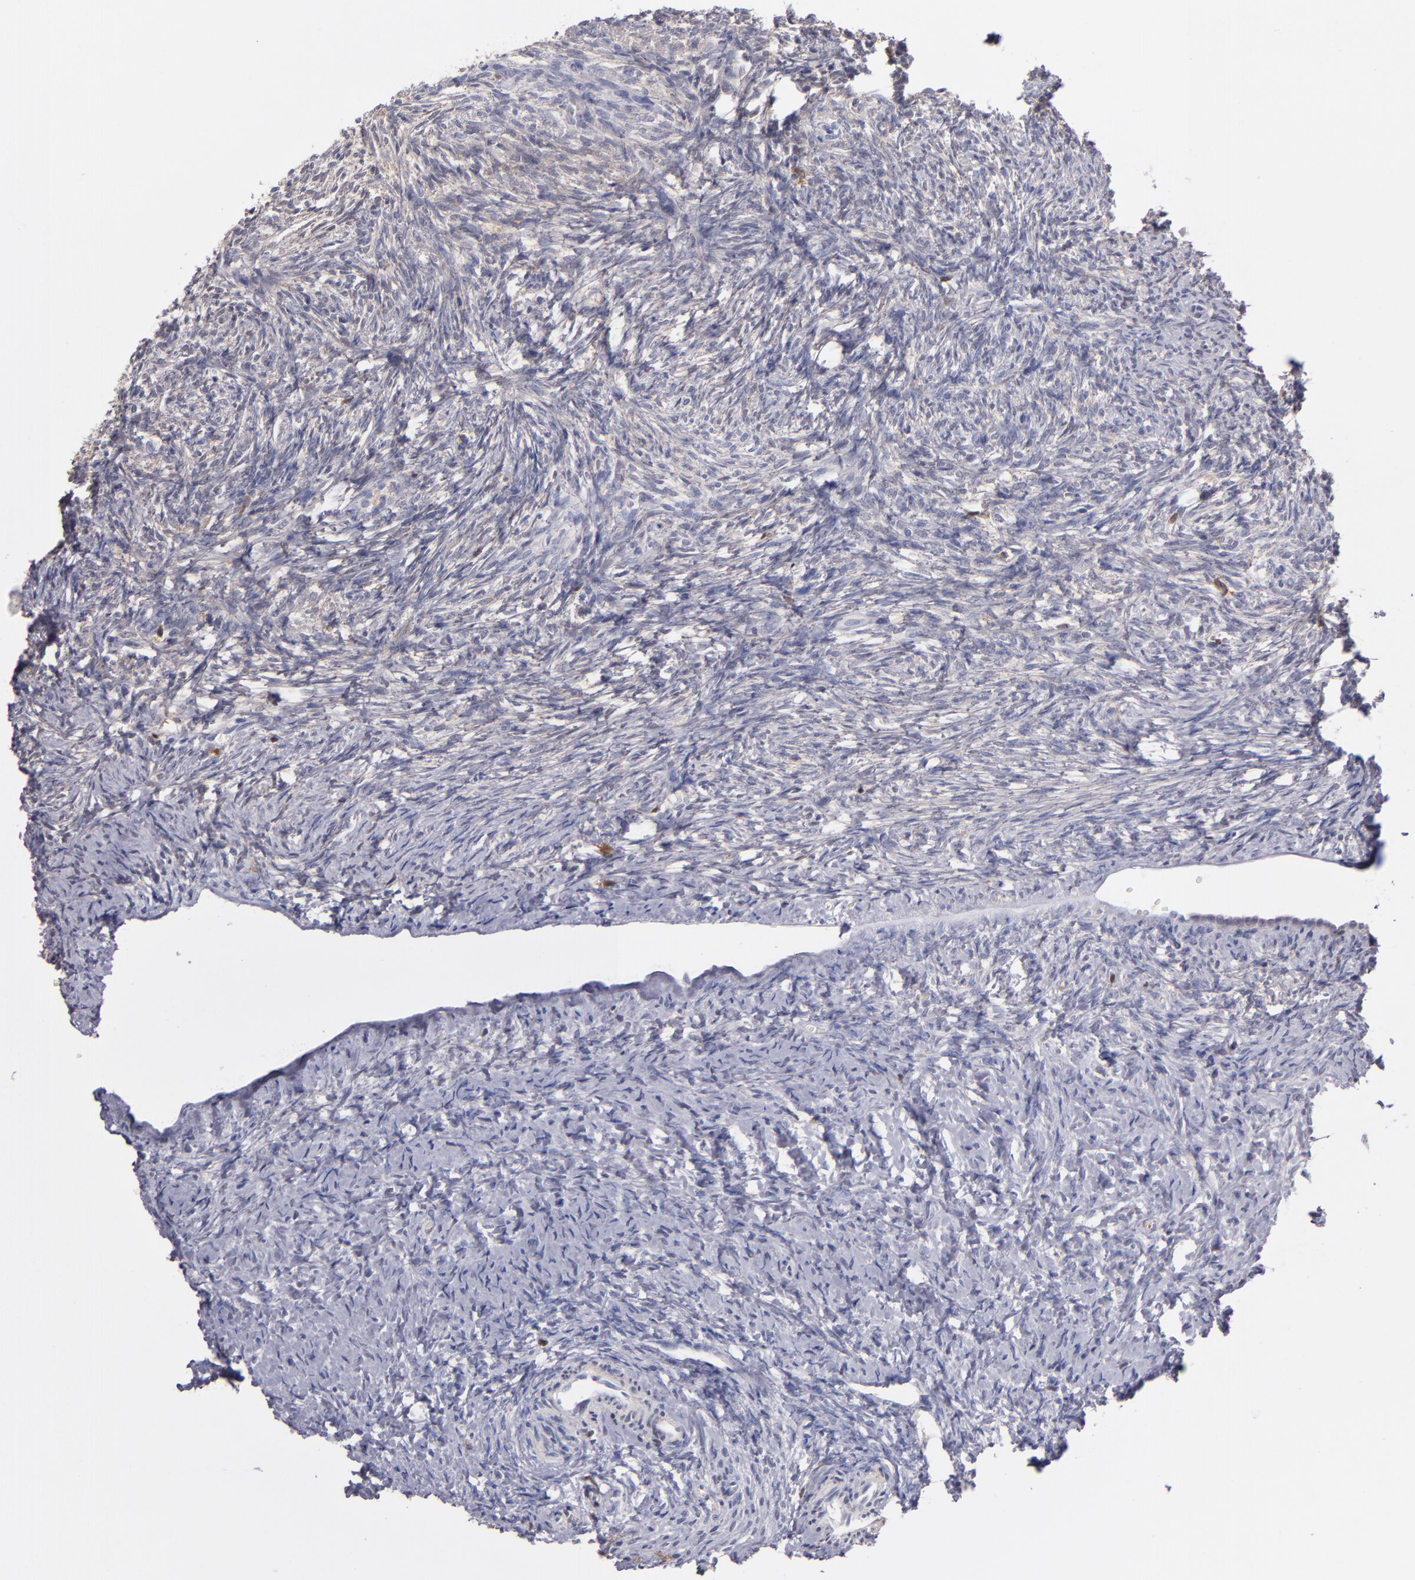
{"staining": {"intensity": "negative", "quantity": "none", "location": "none"}, "tissue": "ovary", "cell_type": "Follicle cells", "image_type": "normal", "snomed": [{"axis": "morphology", "description": "Normal tissue, NOS"}, {"axis": "topography", "description": "Ovary"}], "caption": "Photomicrograph shows no significant protein positivity in follicle cells of unremarkable ovary.", "gene": "PRKCD", "patient": {"sex": "female", "age": 56}}